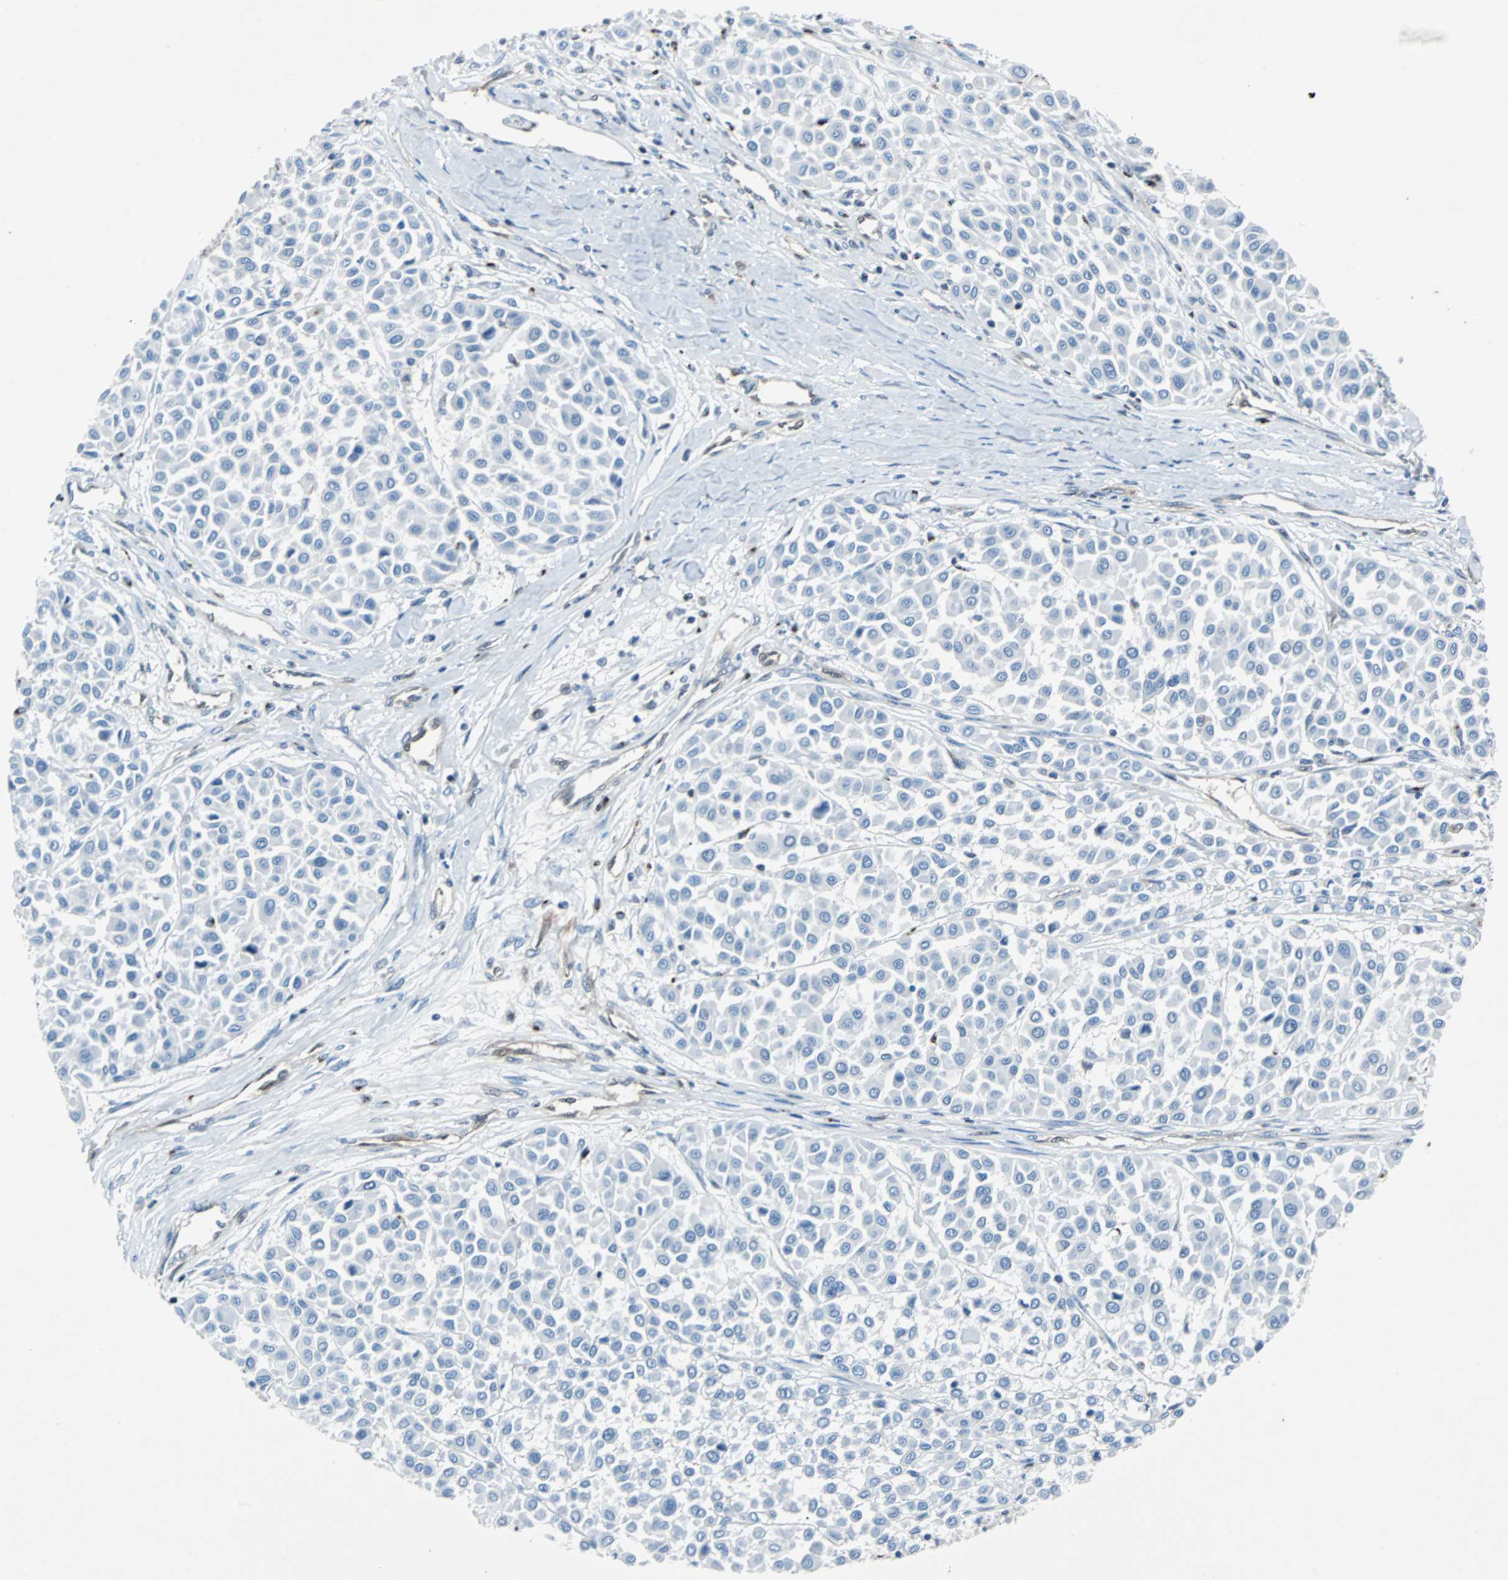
{"staining": {"intensity": "negative", "quantity": "none", "location": "none"}, "tissue": "melanoma", "cell_type": "Tumor cells", "image_type": "cancer", "snomed": [{"axis": "morphology", "description": "Malignant melanoma, Metastatic site"}, {"axis": "topography", "description": "Soft tissue"}], "caption": "Immunohistochemistry (IHC) image of neoplastic tissue: human malignant melanoma (metastatic site) stained with DAB (3,3'-diaminobenzidine) demonstrates no significant protein staining in tumor cells. (DAB IHC with hematoxylin counter stain).", "gene": "MAP2K6", "patient": {"sex": "male", "age": 41}}